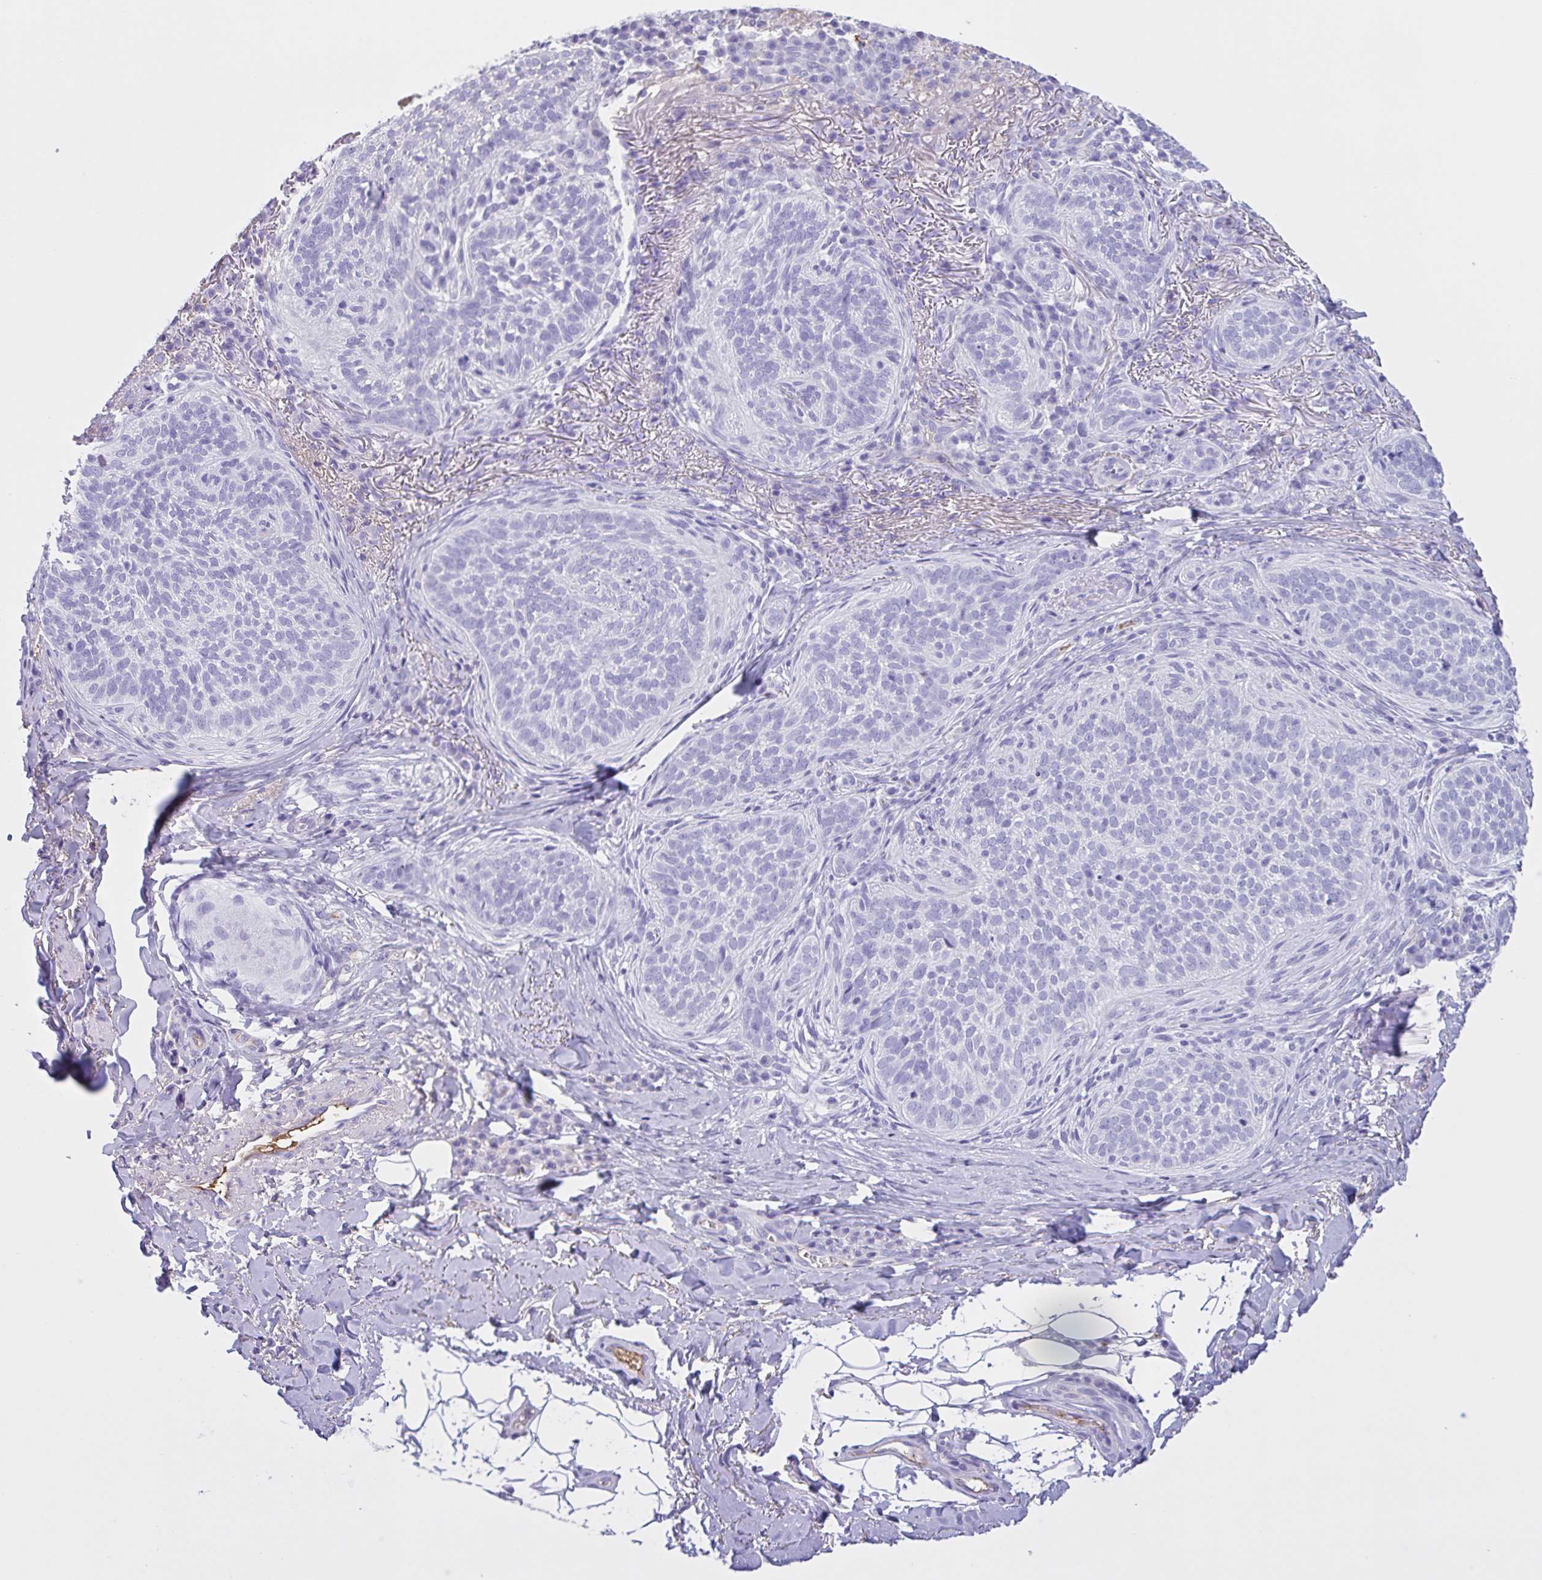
{"staining": {"intensity": "negative", "quantity": "none", "location": "none"}, "tissue": "skin cancer", "cell_type": "Tumor cells", "image_type": "cancer", "snomed": [{"axis": "morphology", "description": "Basal cell carcinoma"}, {"axis": "topography", "description": "Skin"}, {"axis": "topography", "description": "Skin of head"}], "caption": "IHC of human skin cancer reveals no staining in tumor cells.", "gene": "LARGE2", "patient": {"sex": "male", "age": 62}}